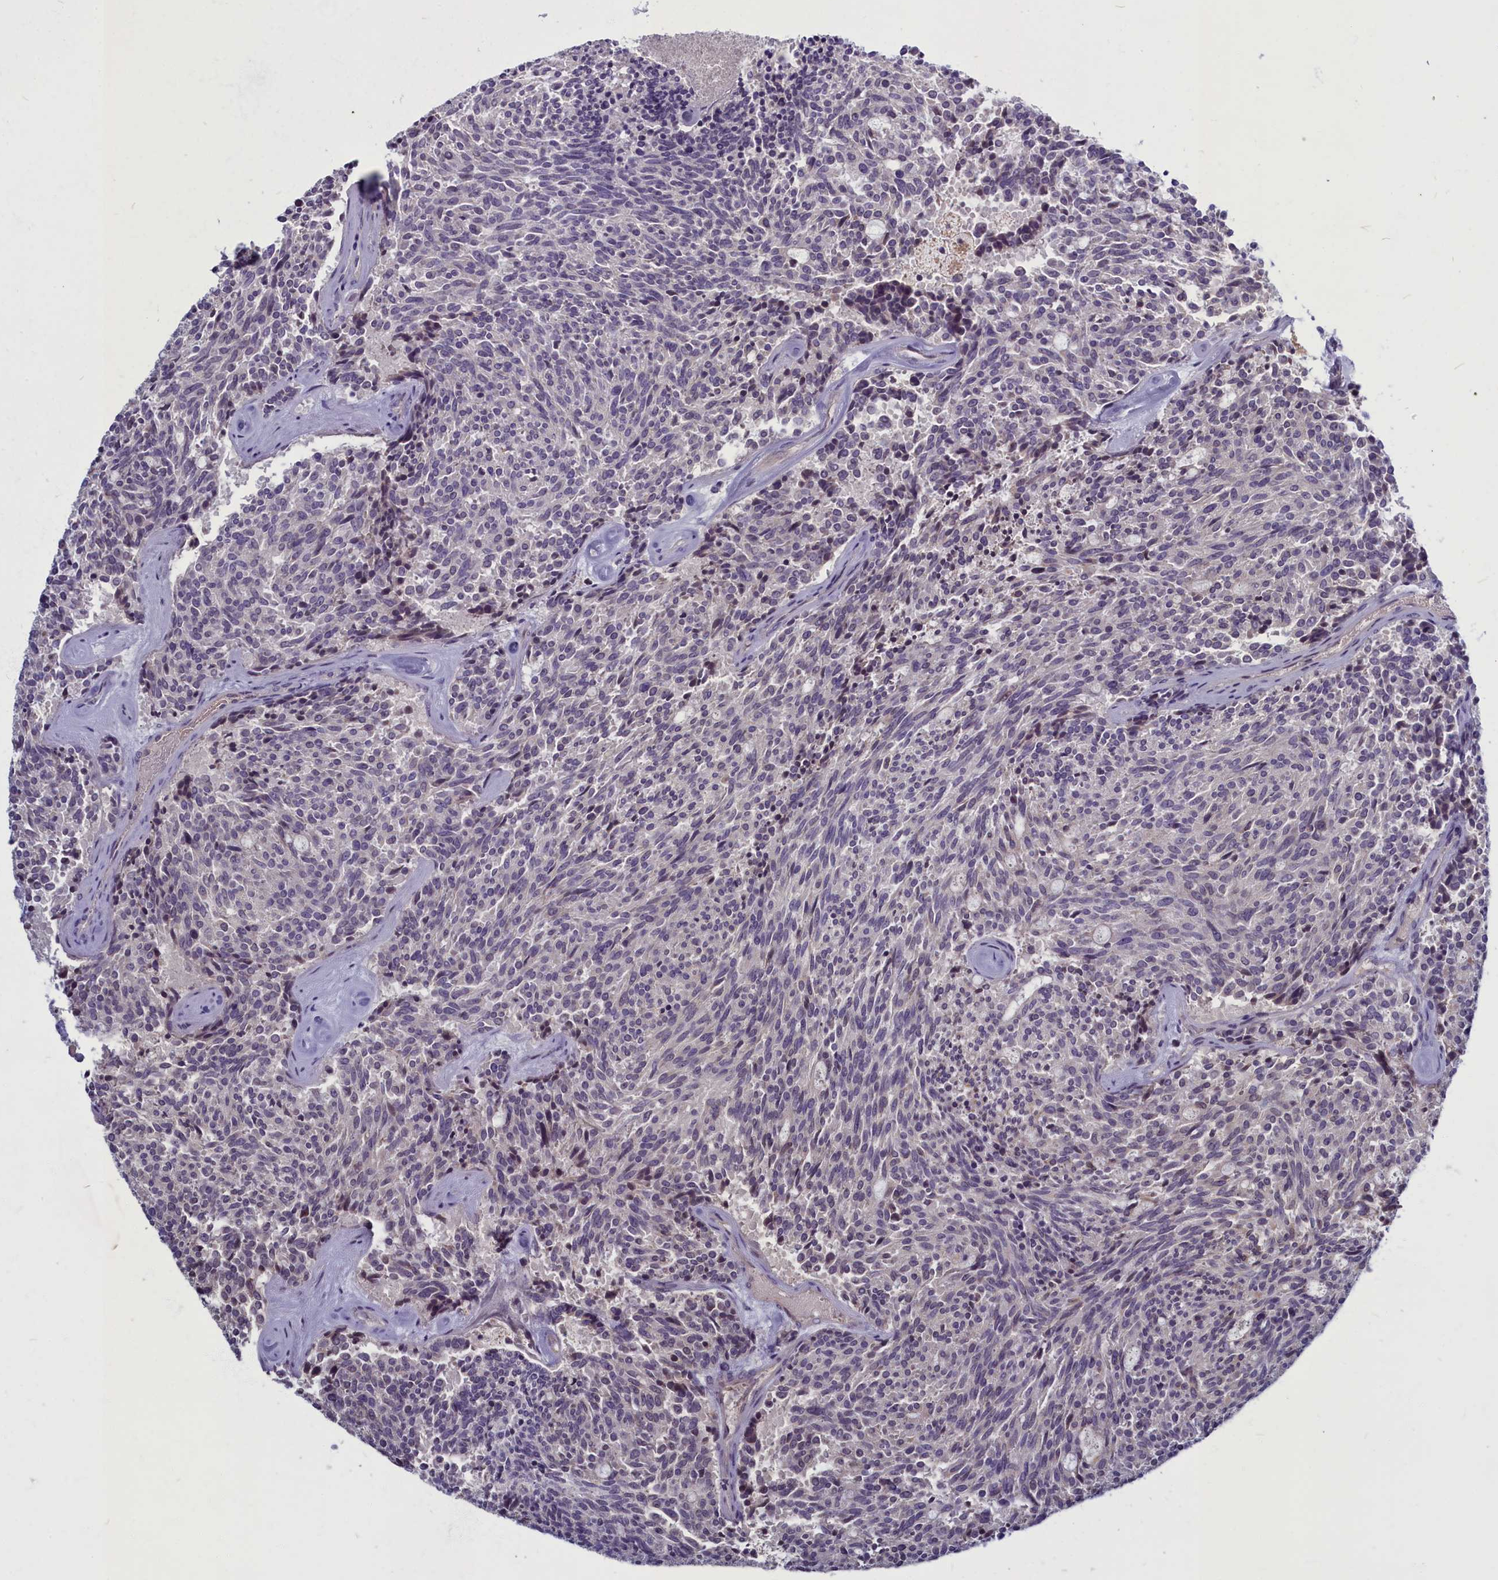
{"staining": {"intensity": "weak", "quantity": "<25%", "location": "nuclear"}, "tissue": "carcinoid", "cell_type": "Tumor cells", "image_type": "cancer", "snomed": [{"axis": "morphology", "description": "Carcinoid, malignant, NOS"}, {"axis": "topography", "description": "Pancreas"}], "caption": "There is no significant positivity in tumor cells of carcinoid.", "gene": "SV2C", "patient": {"sex": "female", "age": 54}}